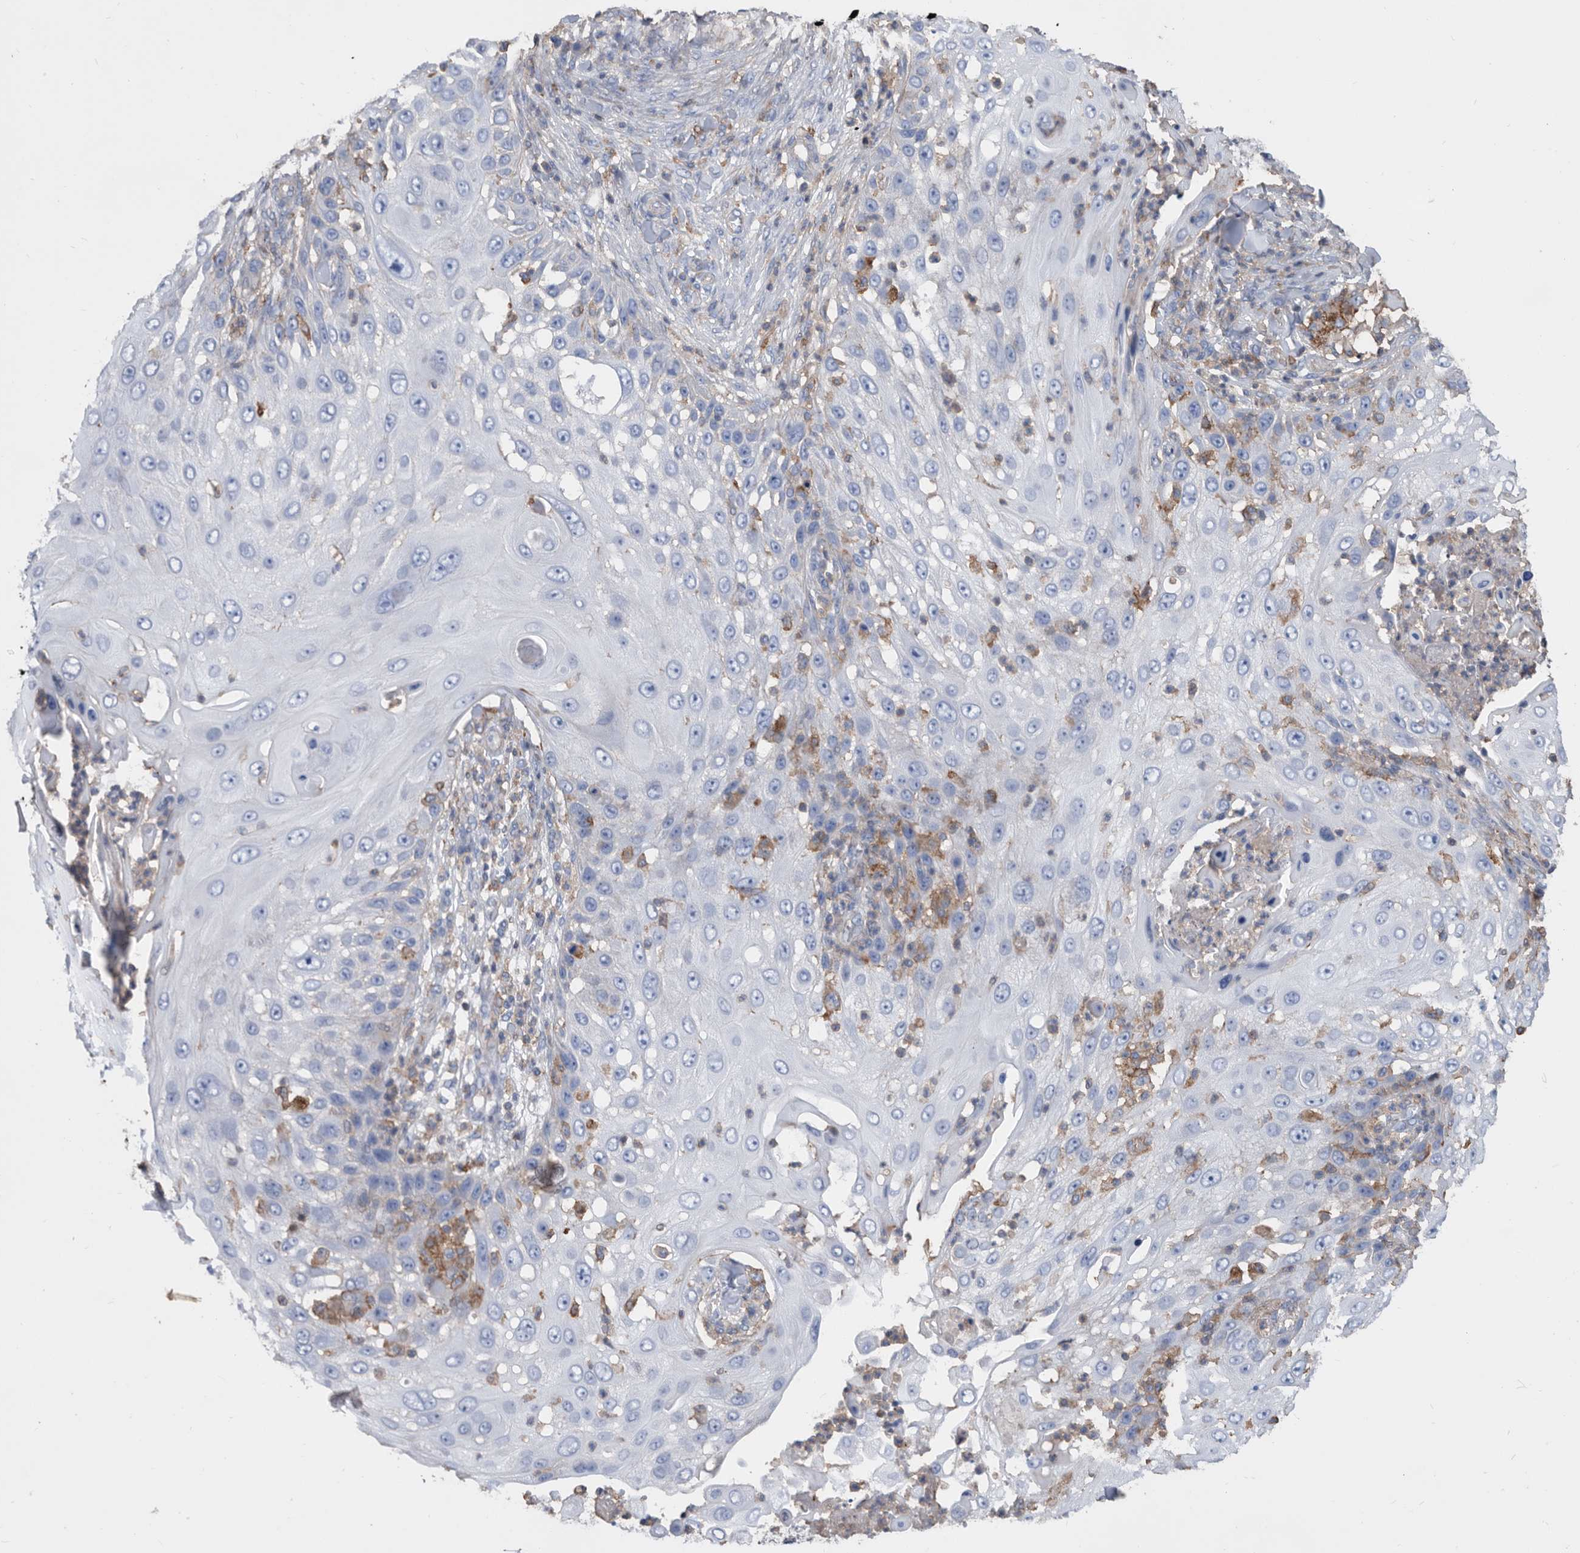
{"staining": {"intensity": "negative", "quantity": "none", "location": "none"}, "tissue": "skin cancer", "cell_type": "Tumor cells", "image_type": "cancer", "snomed": [{"axis": "morphology", "description": "Squamous cell carcinoma, NOS"}, {"axis": "topography", "description": "Skin"}], "caption": "Tumor cells are negative for protein expression in human skin squamous cell carcinoma. Brightfield microscopy of IHC stained with DAB (brown) and hematoxylin (blue), captured at high magnification.", "gene": "MS4A4A", "patient": {"sex": "female", "age": 44}}